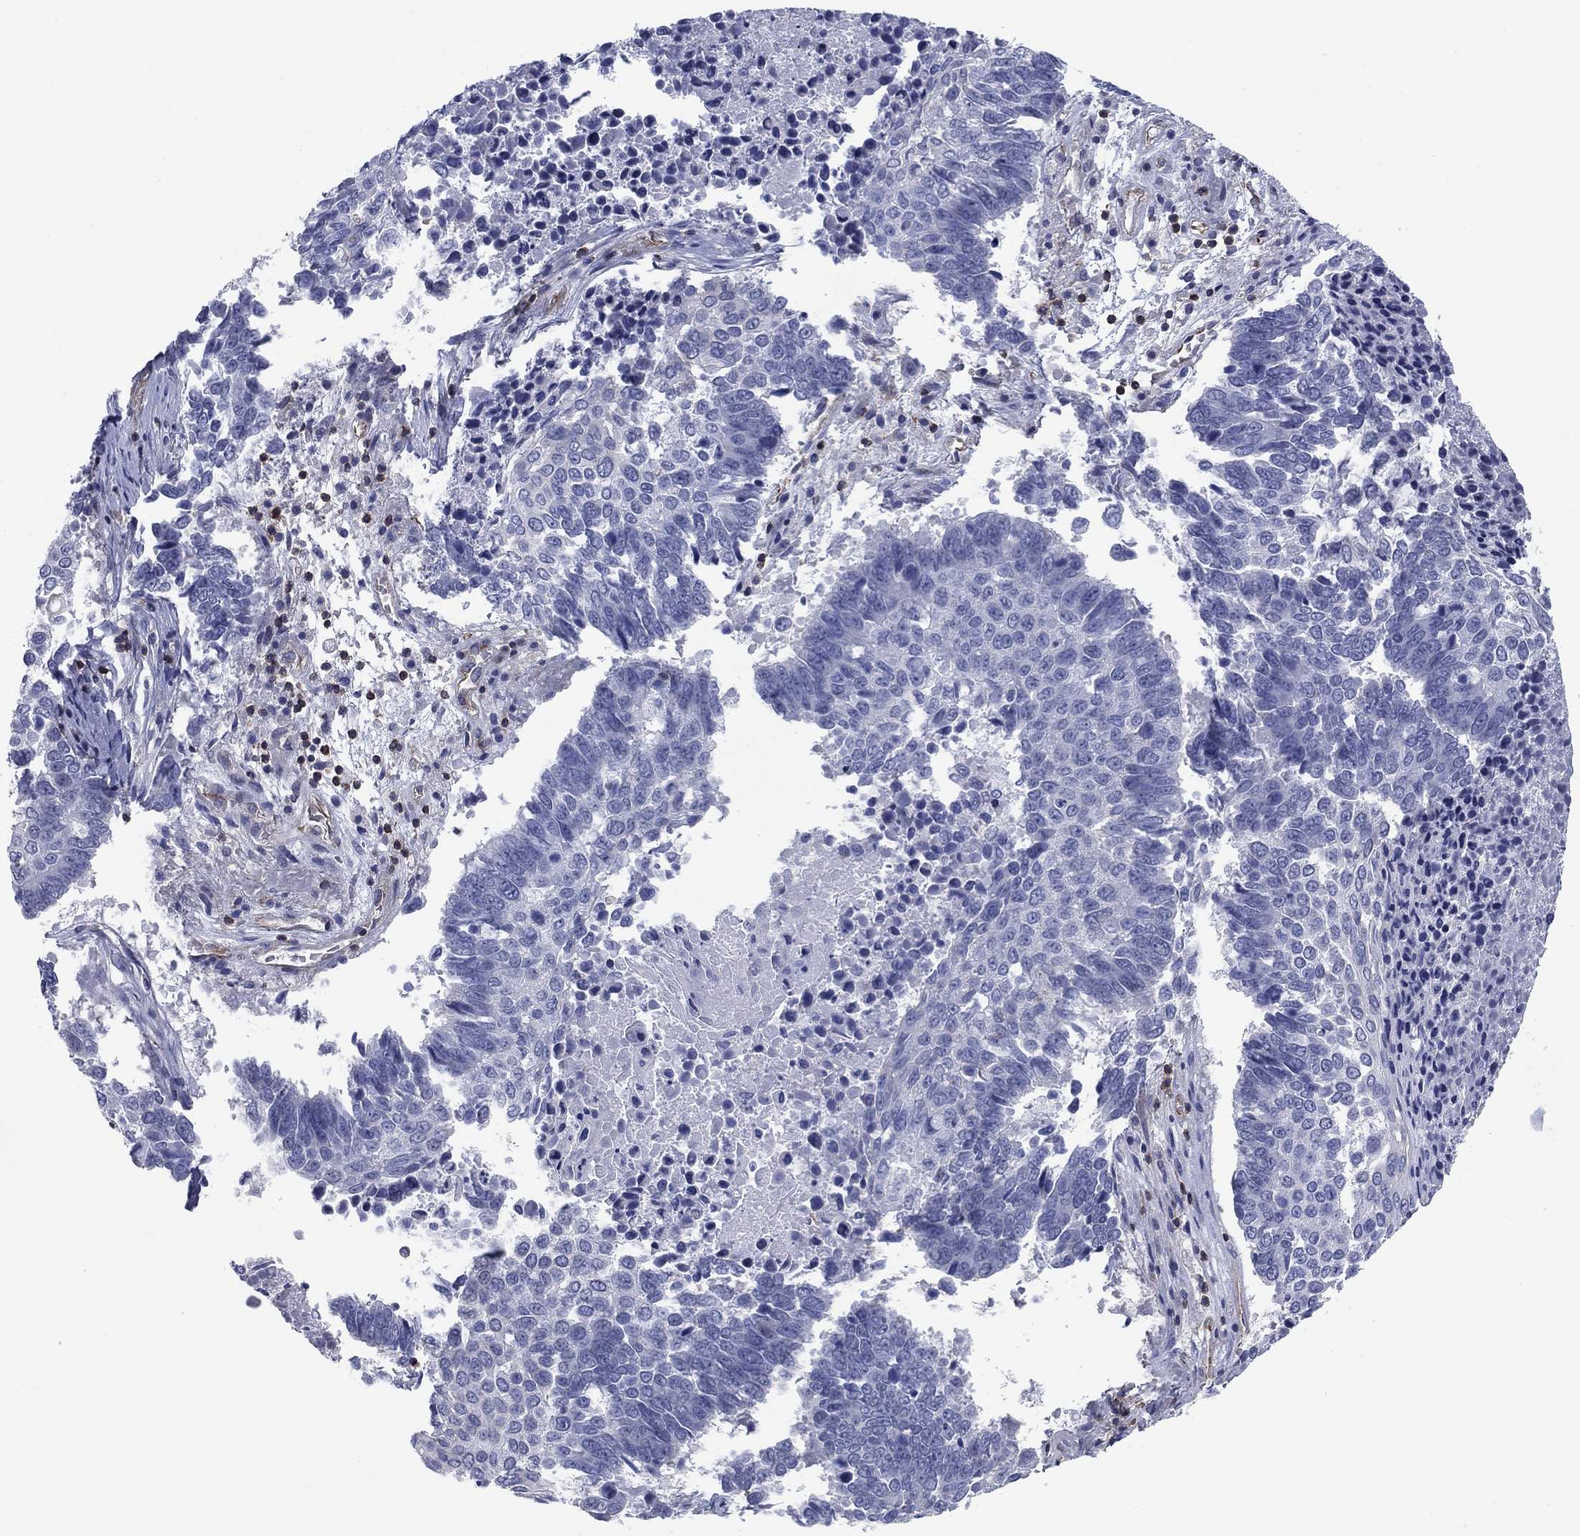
{"staining": {"intensity": "negative", "quantity": "none", "location": "none"}, "tissue": "lung cancer", "cell_type": "Tumor cells", "image_type": "cancer", "snomed": [{"axis": "morphology", "description": "Squamous cell carcinoma, NOS"}, {"axis": "topography", "description": "Lung"}], "caption": "This is an immunohistochemistry photomicrograph of lung cancer (squamous cell carcinoma). There is no staining in tumor cells.", "gene": "PSD4", "patient": {"sex": "male", "age": 73}}